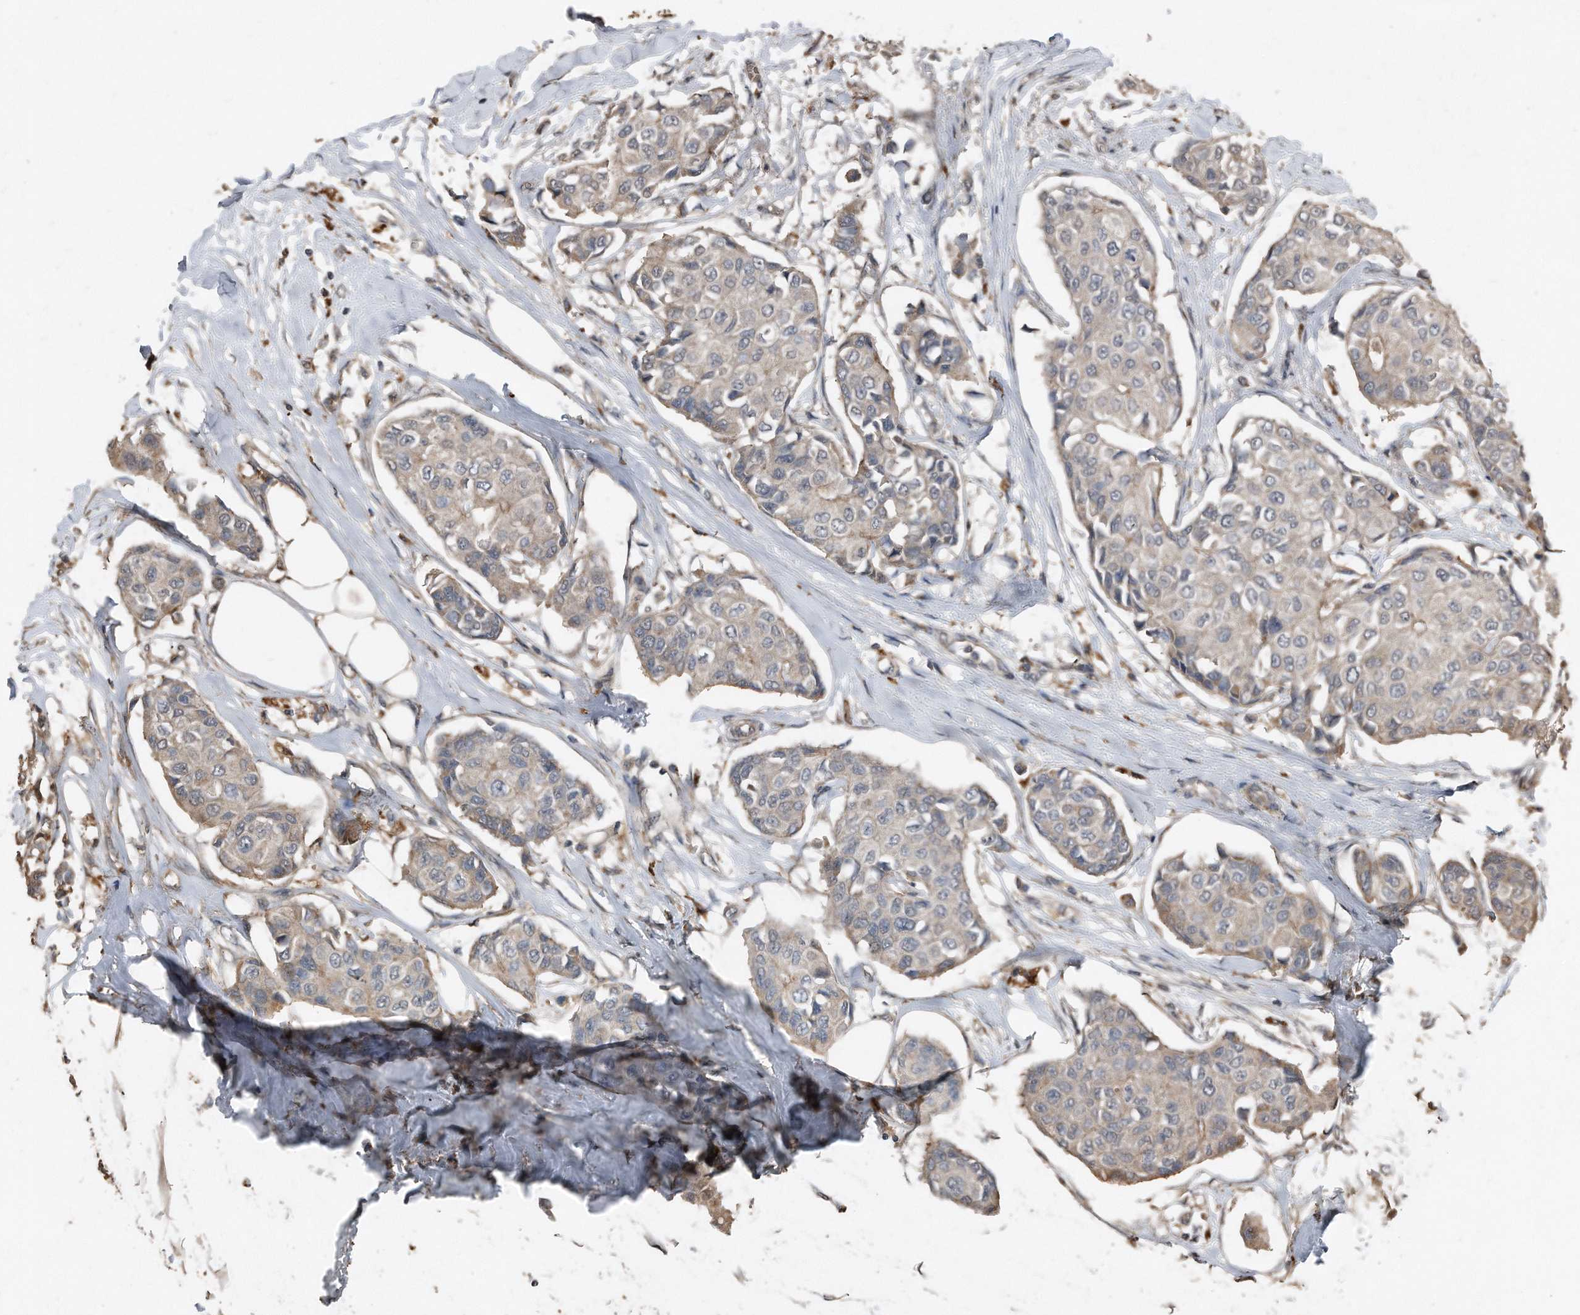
{"staining": {"intensity": "weak", "quantity": "<25%", "location": "cytoplasmic/membranous"}, "tissue": "breast cancer", "cell_type": "Tumor cells", "image_type": "cancer", "snomed": [{"axis": "morphology", "description": "Duct carcinoma"}, {"axis": "topography", "description": "Breast"}], "caption": "DAB immunohistochemical staining of human breast infiltrating ductal carcinoma displays no significant positivity in tumor cells. The staining is performed using DAB brown chromogen with nuclei counter-stained in using hematoxylin.", "gene": "ANKRD10", "patient": {"sex": "female", "age": 80}}